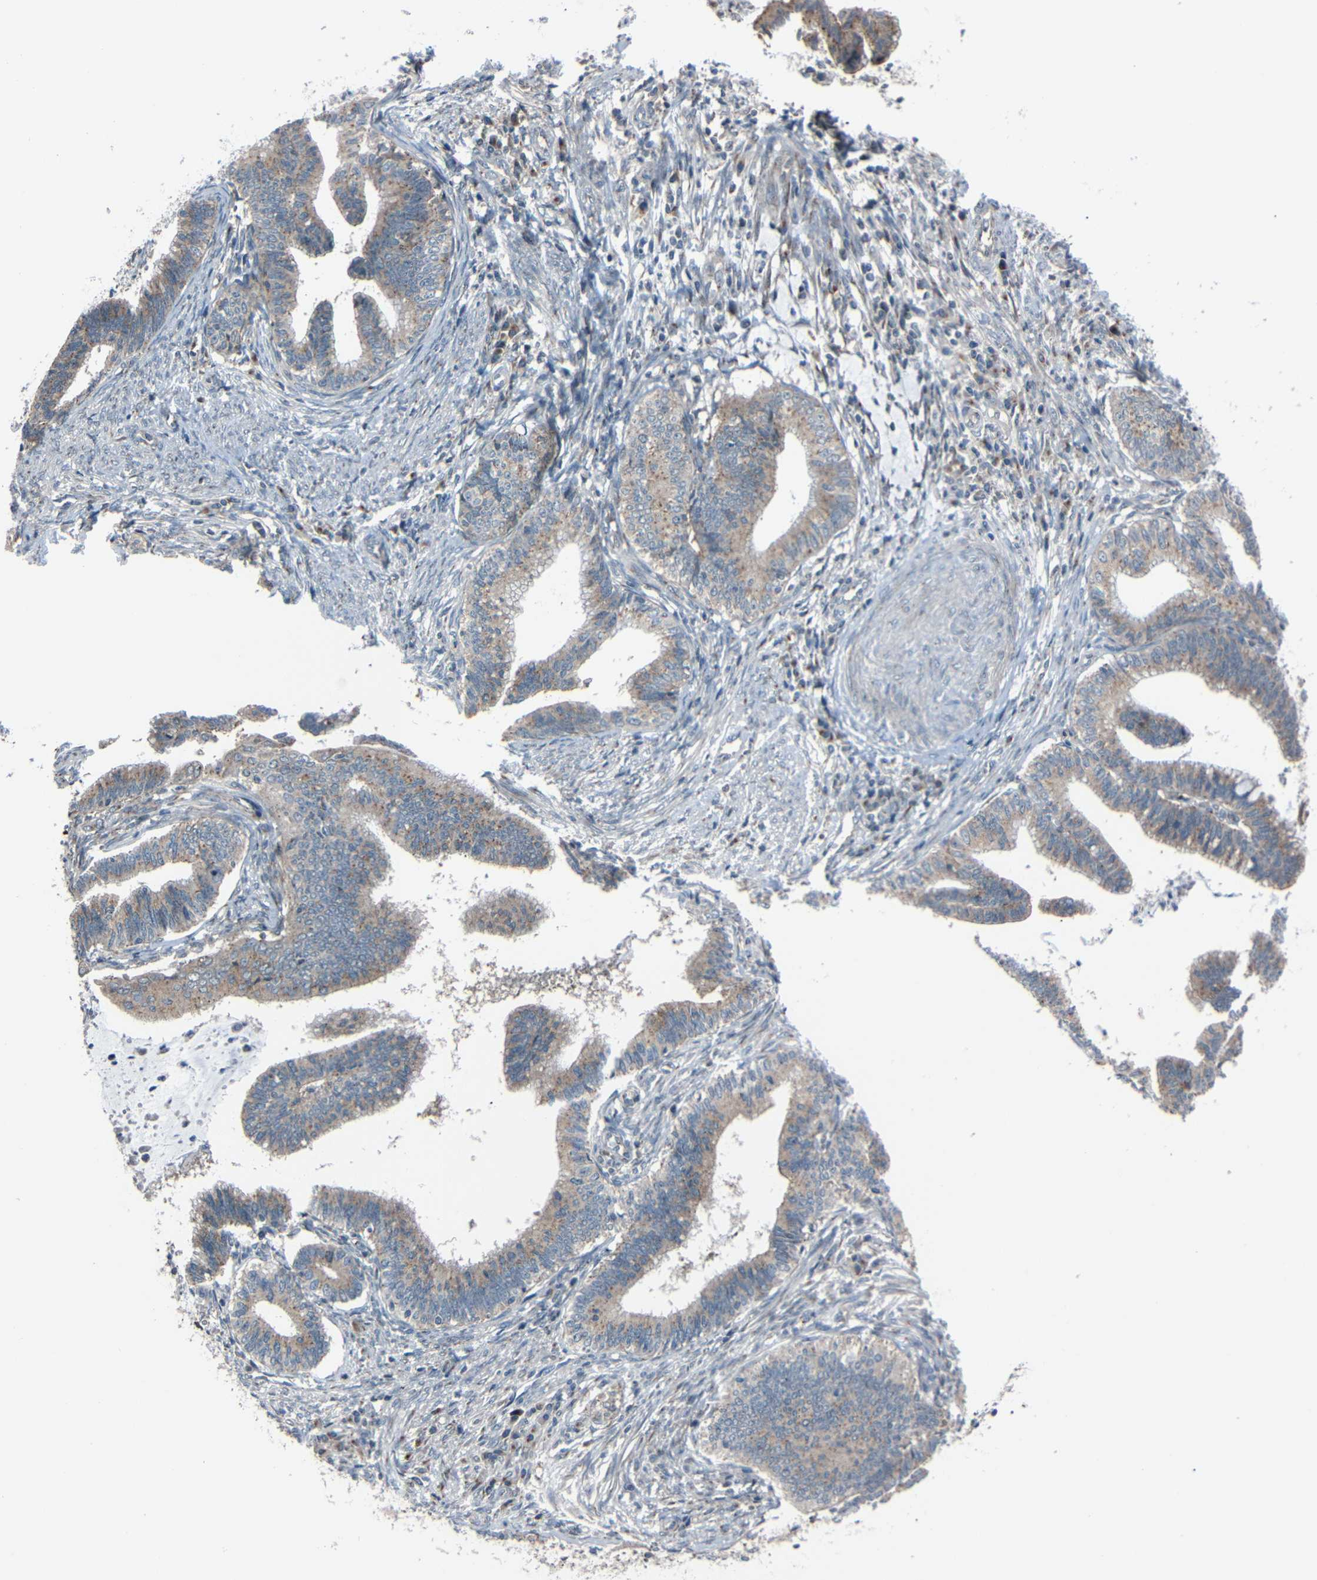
{"staining": {"intensity": "weak", "quantity": ">75%", "location": "cytoplasmic/membranous"}, "tissue": "cervical cancer", "cell_type": "Tumor cells", "image_type": "cancer", "snomed": [{"axis": "morphology", "description": "Adenocarcinoma, NOS"}, {"axis": "topography", "description": "Cervix"}], "caption": "Immunohistochemical staining of human cervical cancer (adenocarcinoma) demonstrates low levels of weak cytoplasmic/membranous staining in approximately >75% of tumor cells. Using DAB (3,3'-diaminobenzidine) (brown) and hematoxylin (blue) stains, captured at high magnification using brightfield microscopy.", "gene": "AKAP9", "patient": {"sex": "female", "age": 36}}